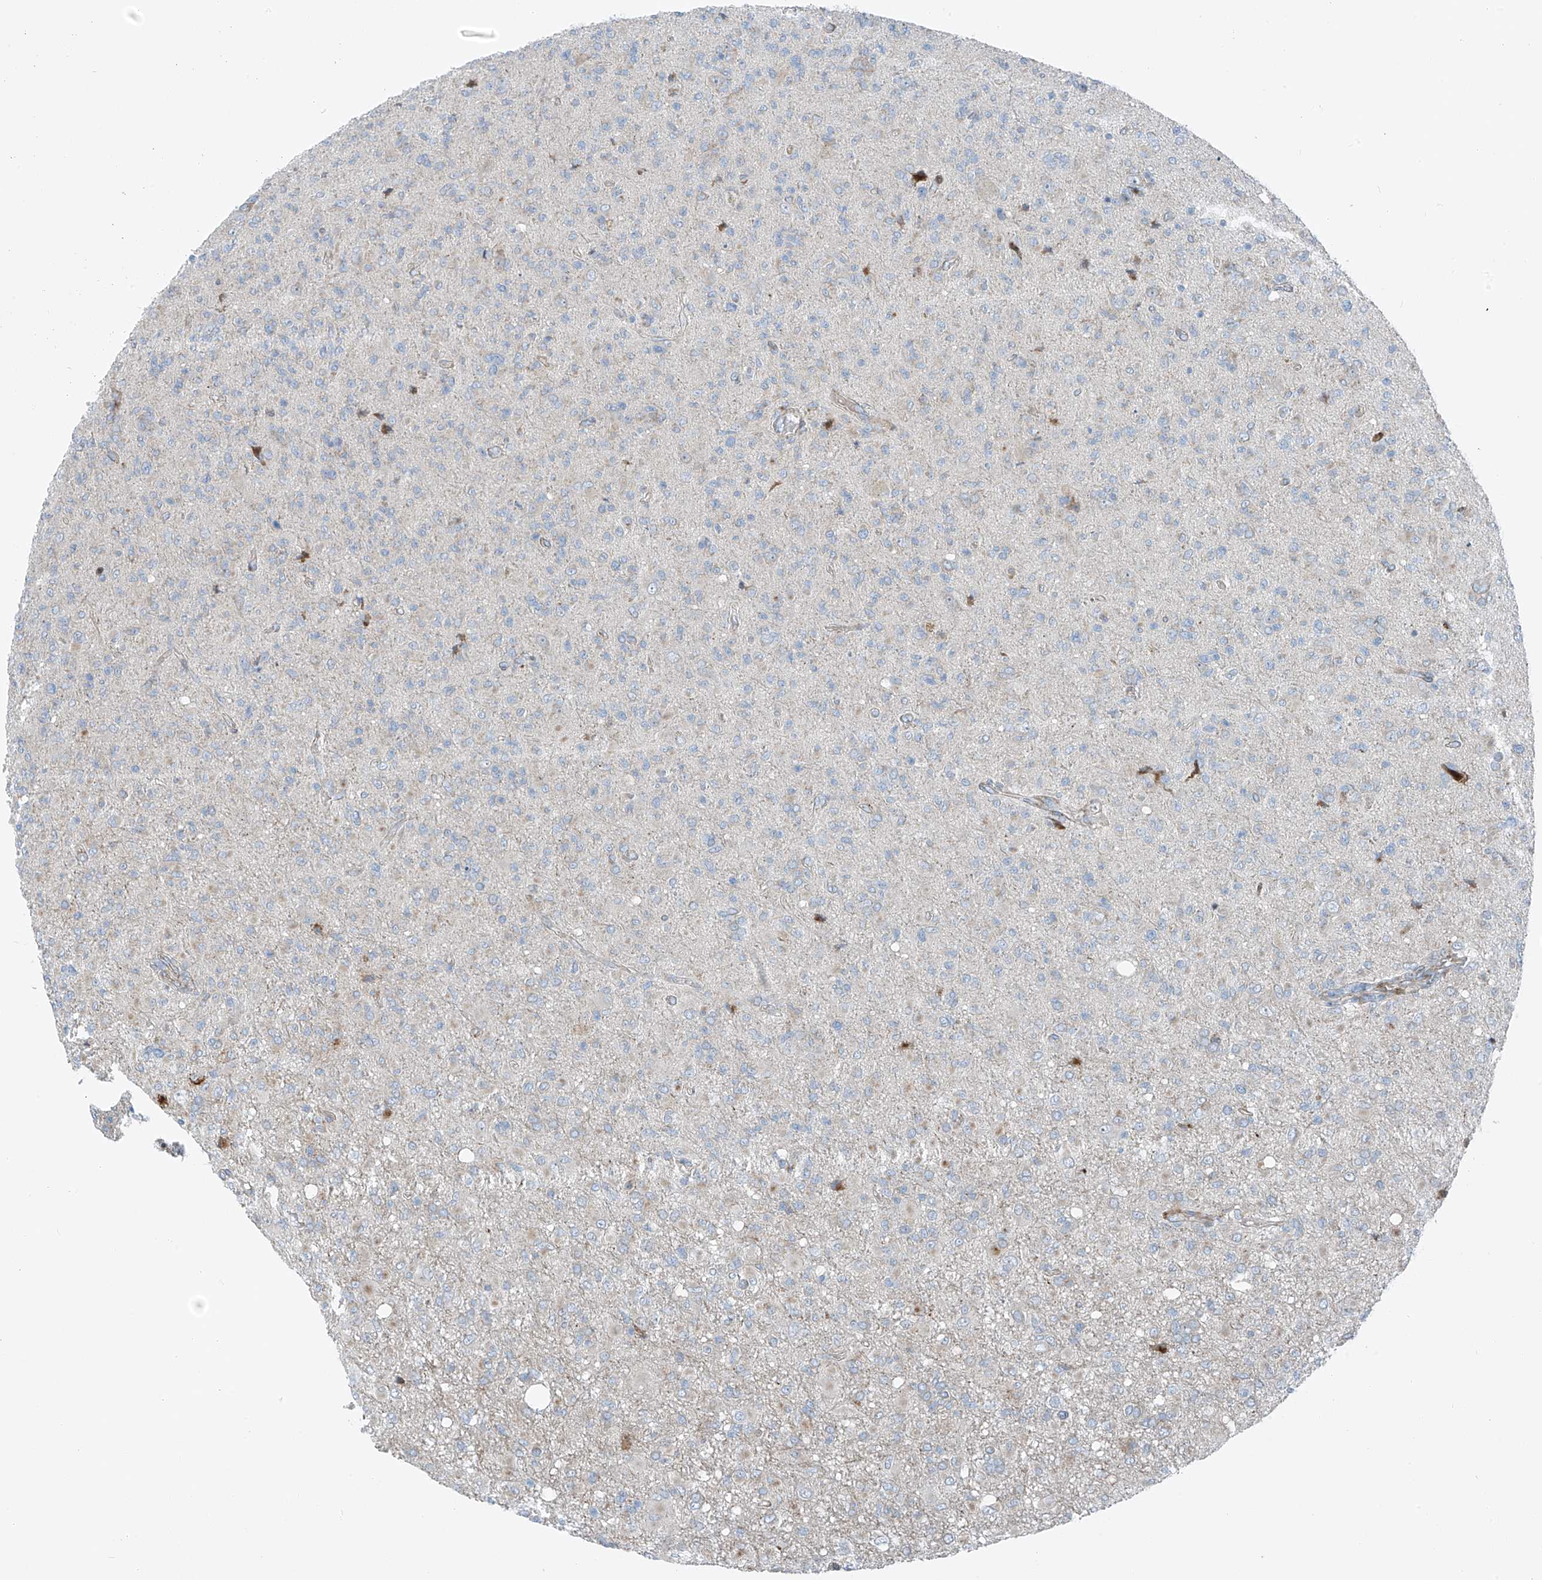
{"staining": {"intensity": "negative", "quantity": "none", "location": "none"}, "tissue": "glioma", "cell_type": "Tumor cells", "image_type": "cancer", "snomed": [{"axis": "morphology", "description": "Glioma, malignant, High grade"}, {"axis": "topography", "description": "Brain"}], "caption": "A high-resolution histopathology image shows immunohistochemistry staining of high-grade glioma (malignant), which reveals no significant expression in tumor cells. (Brightfield microscopy of DAB (3,3'-diaminobenzidine) immunohistochemistry at high magnification).", "gene": "HIC2", "patient": {"sex": "female", "age": 57}}